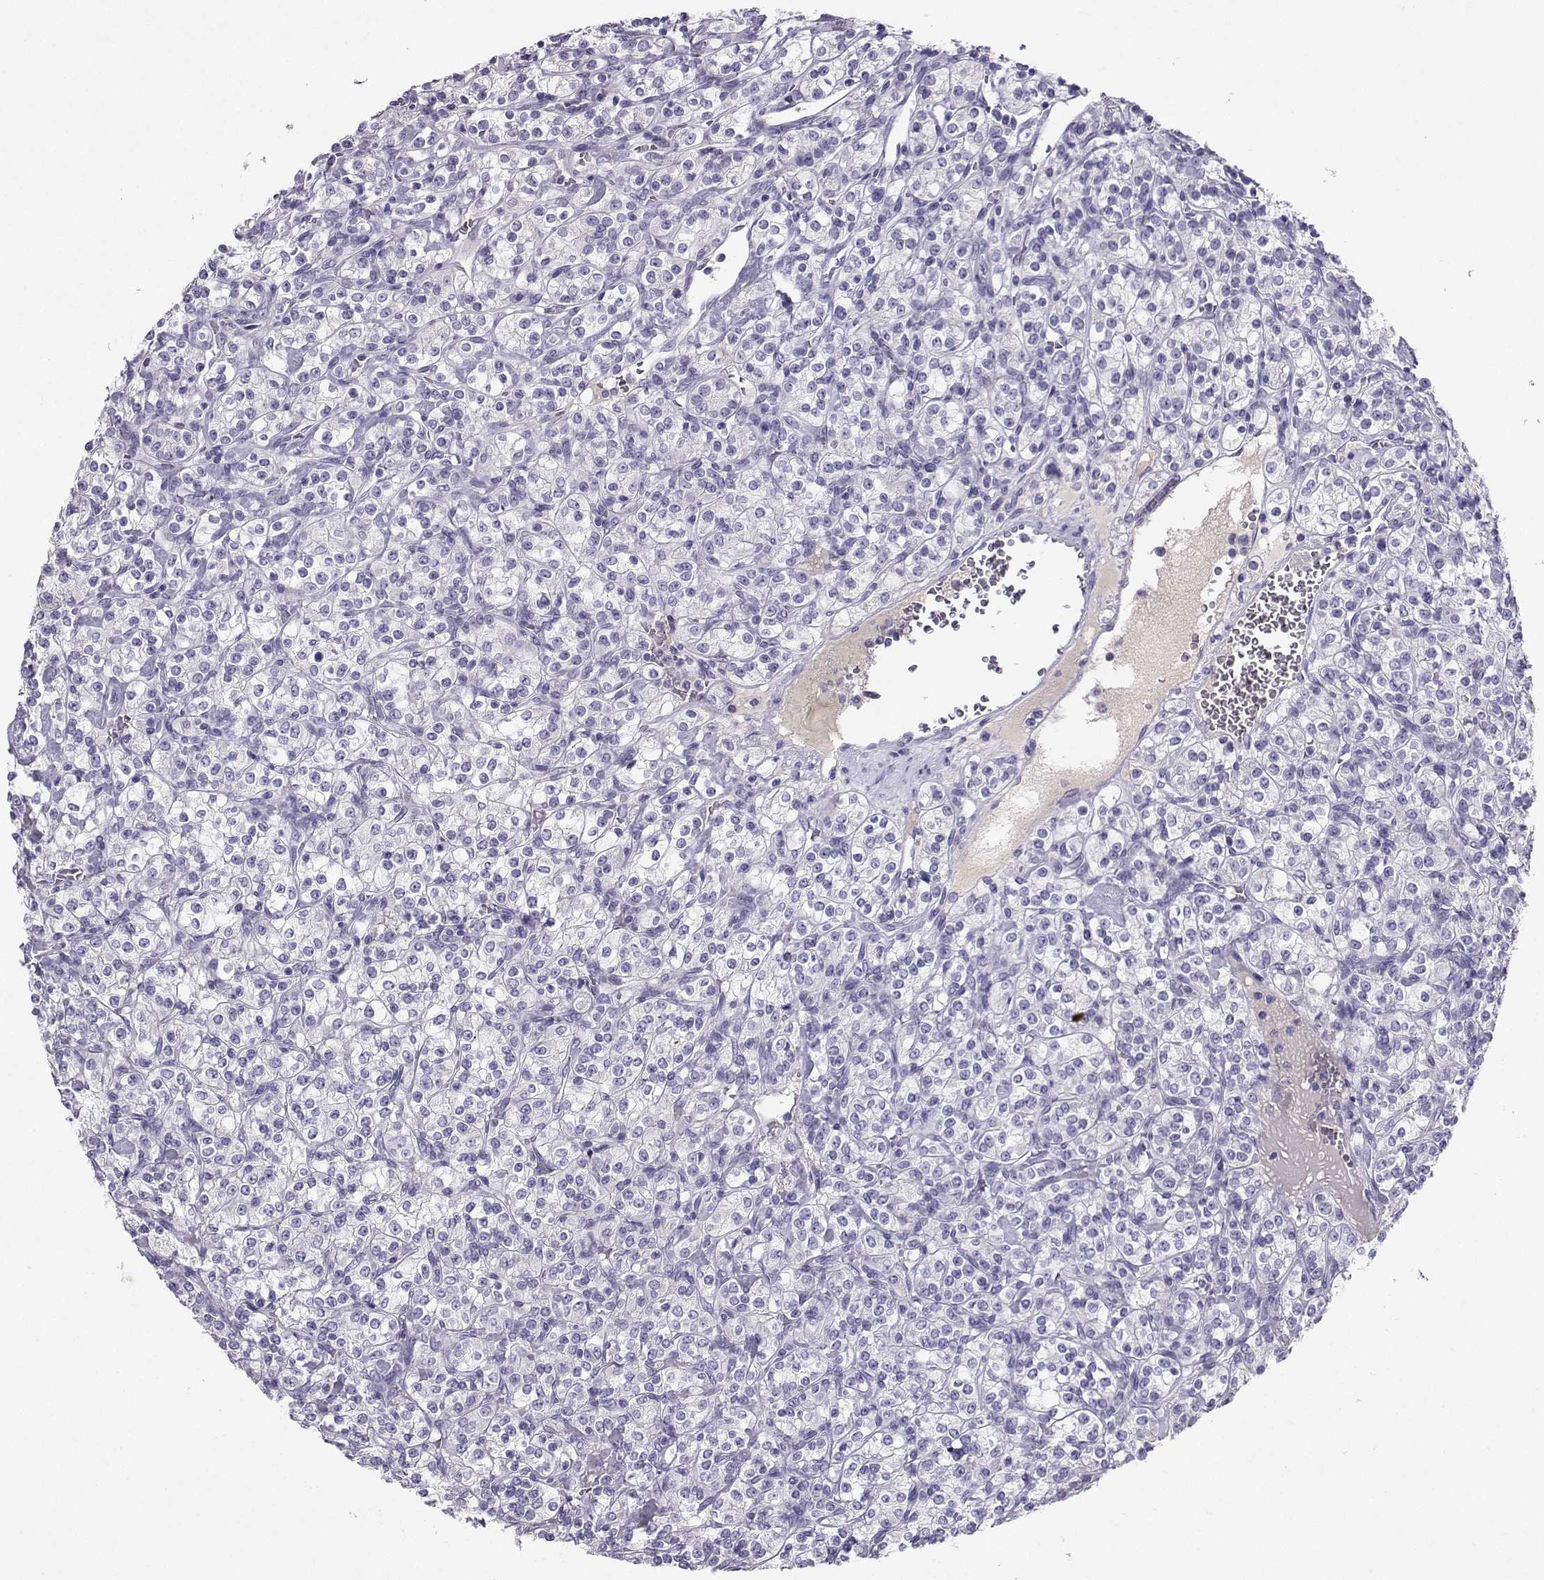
{"staining": {"intensity": "negative", "quantity": "none", "location": "none"}, "tissue": "renal cancer", "cell_type": "Tumor cells", "image_type": "cancer", "snomed": [{"axis": "morphology", "description": "Adenocarcinoma, NOS"}, {"axis": "topography", "description": "Kidney"}], "caption": "Immunohistochemical staining of adenocarcinoma (renal) reveals no significant staining in tumor cells.", "gene": "GRIK4", "patient": {"sex": "male", "age": 77}}